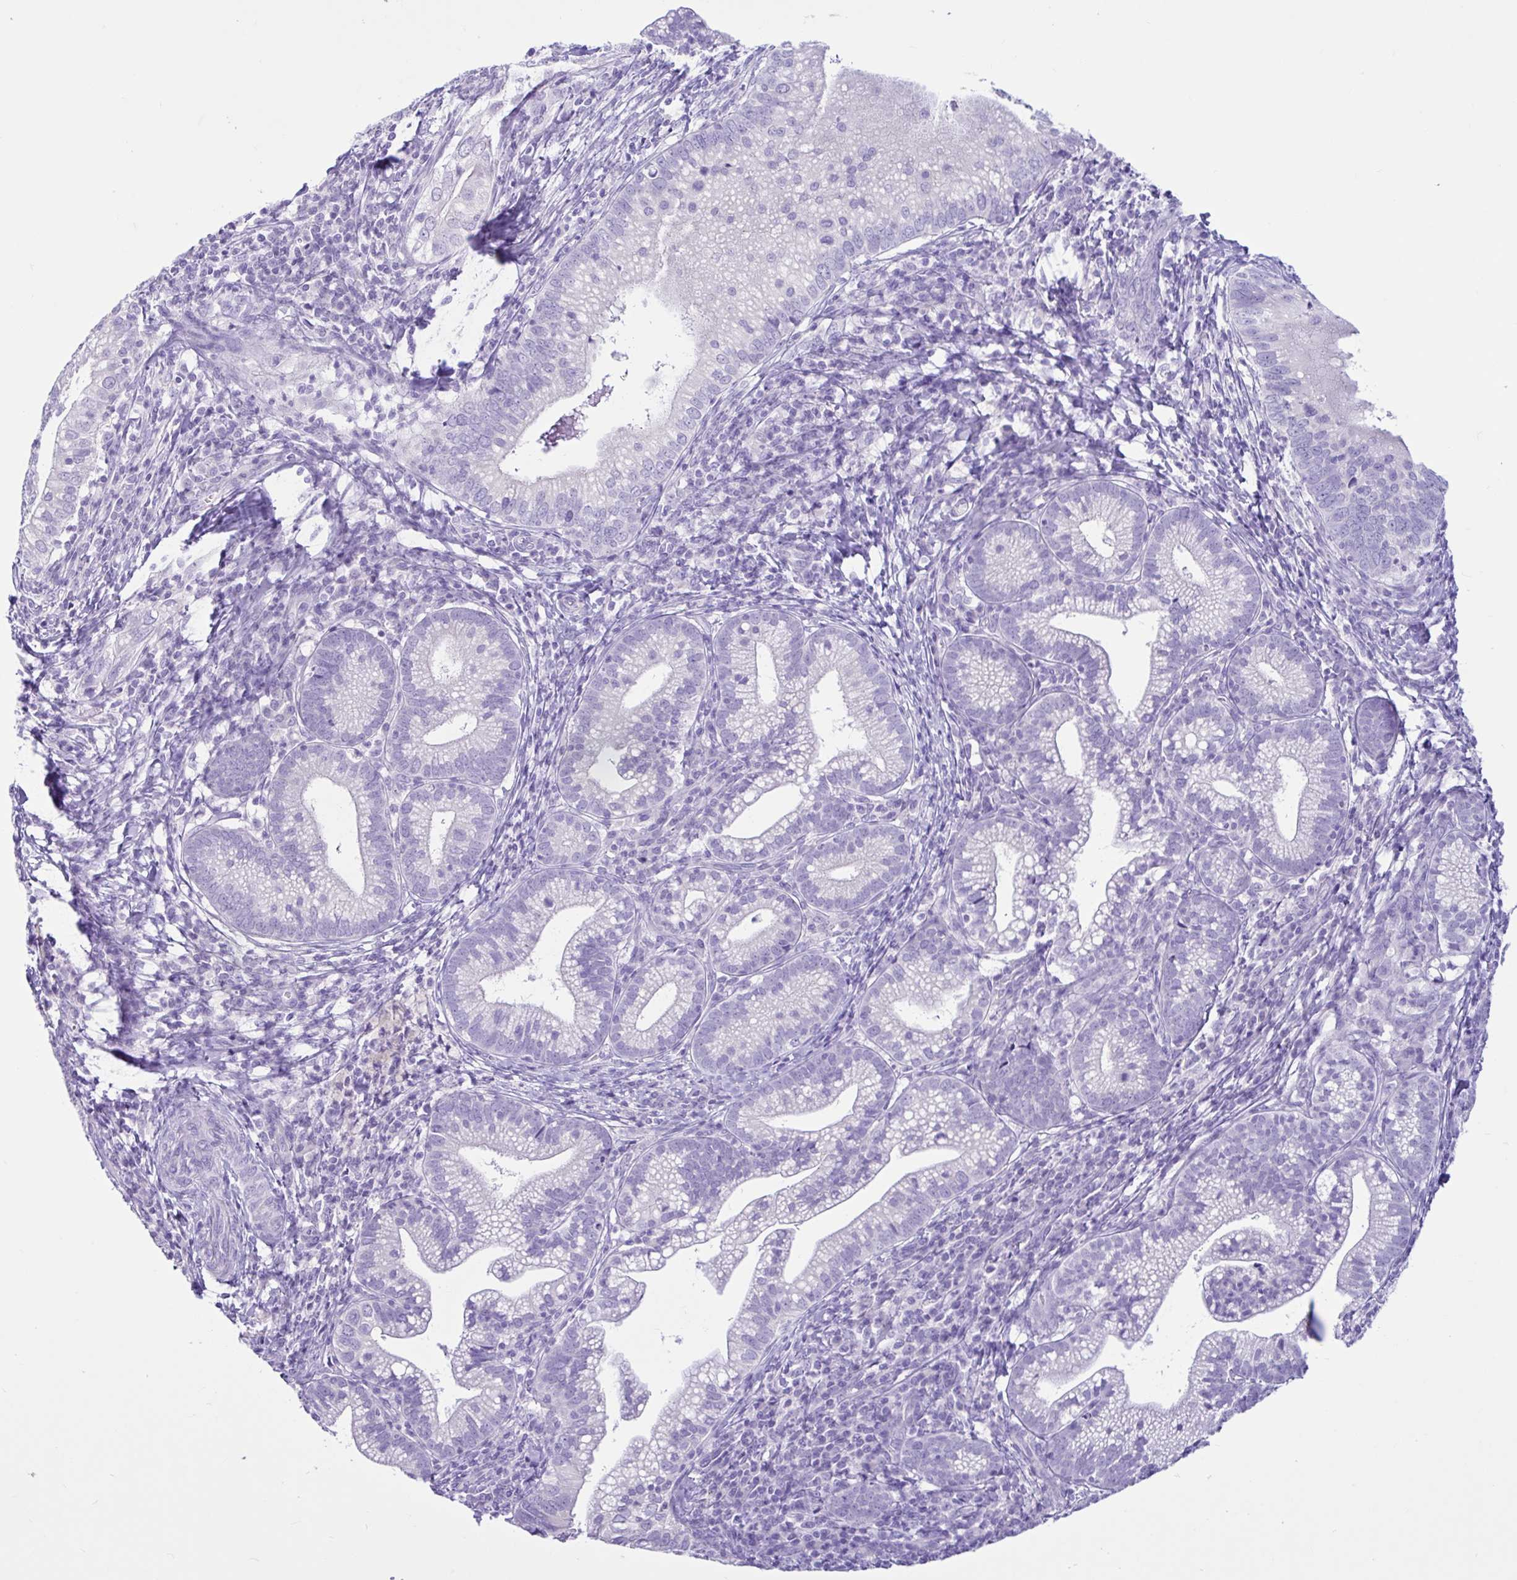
{"staining": {"intensity": "negative", "quantity": "none", "location": "none"}, "tissue": "cervical cancer", "cell_type": "Tumor cells", "image_type": "cancer", "snomed": [{"axis": "morphology", "description": "Normal tissue, NOS"}, {"axis": "morphology", "description": "Adenocarcinoma, NOS"}, {"axis": "topography", "description": "Cervix"}], "caption": "High power microscopy micrograph of an immunohistochemistry (IHC) histopathology image of cervical cancer, revealing no significant positivity in tumor cells. (Brightfield microscopy of DAB IHC at high magnification).", "gene": "CYP19A1", "patient": {"sex": "female", "age": 44}}